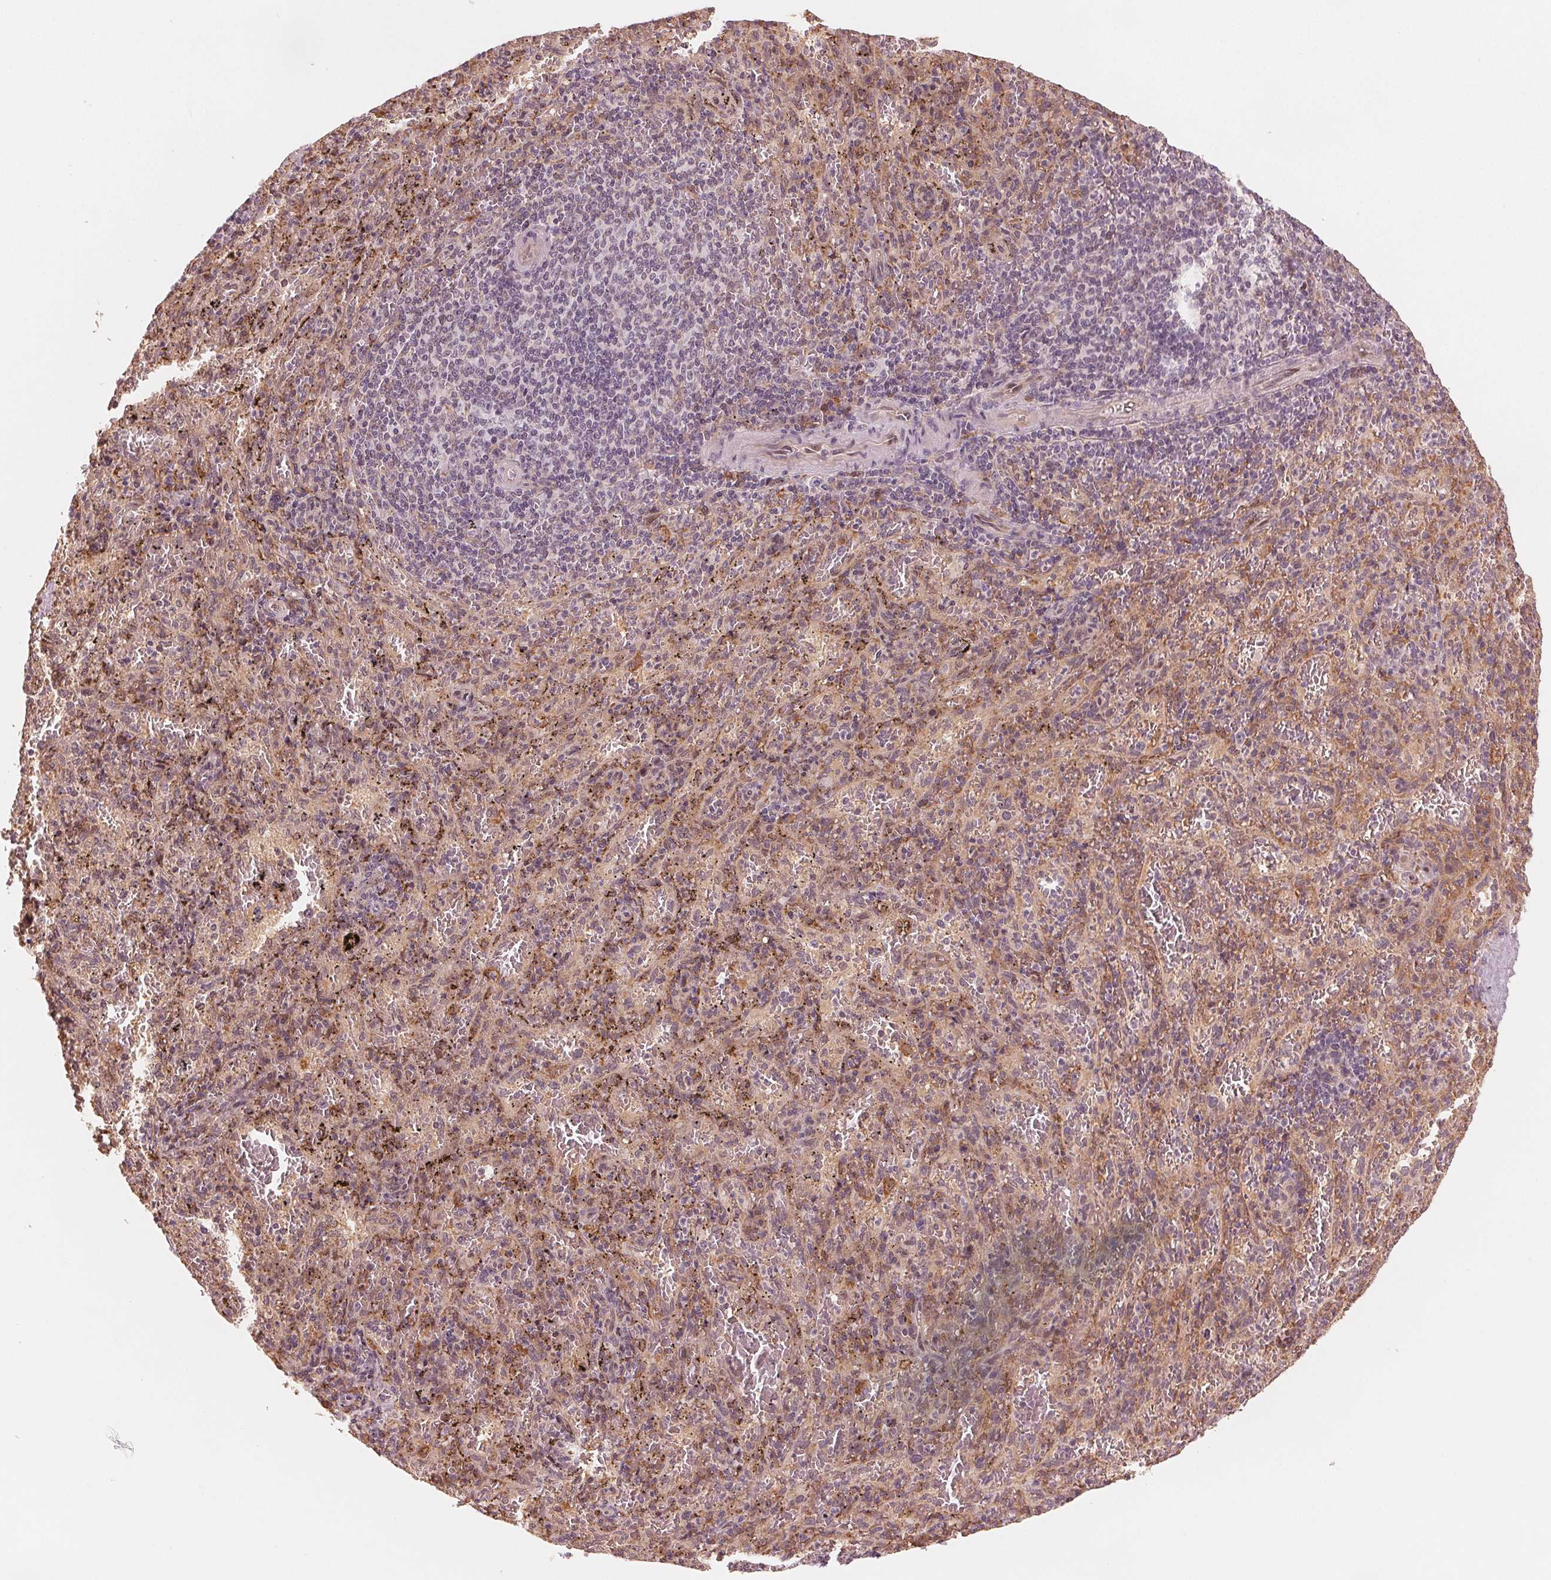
{"staining": {"intensity": "weak", "quantity": "25%-75%", "location": "cytoplasmic/membranous"}, "tissue": "spleen", "cell_type": "Cells in red pulp", "image_type": "normal", "snomed": [{"axis": "morphology", "description": "Normal tissue, NOS"}, {"axis": "topography", "description": "Spleen"}], "caption": "Spleen stained with a protein marker reveals weak staining in cells in red pulp.", "gene": "IL9R", "patient": {"sex": "male", "age": 57}}